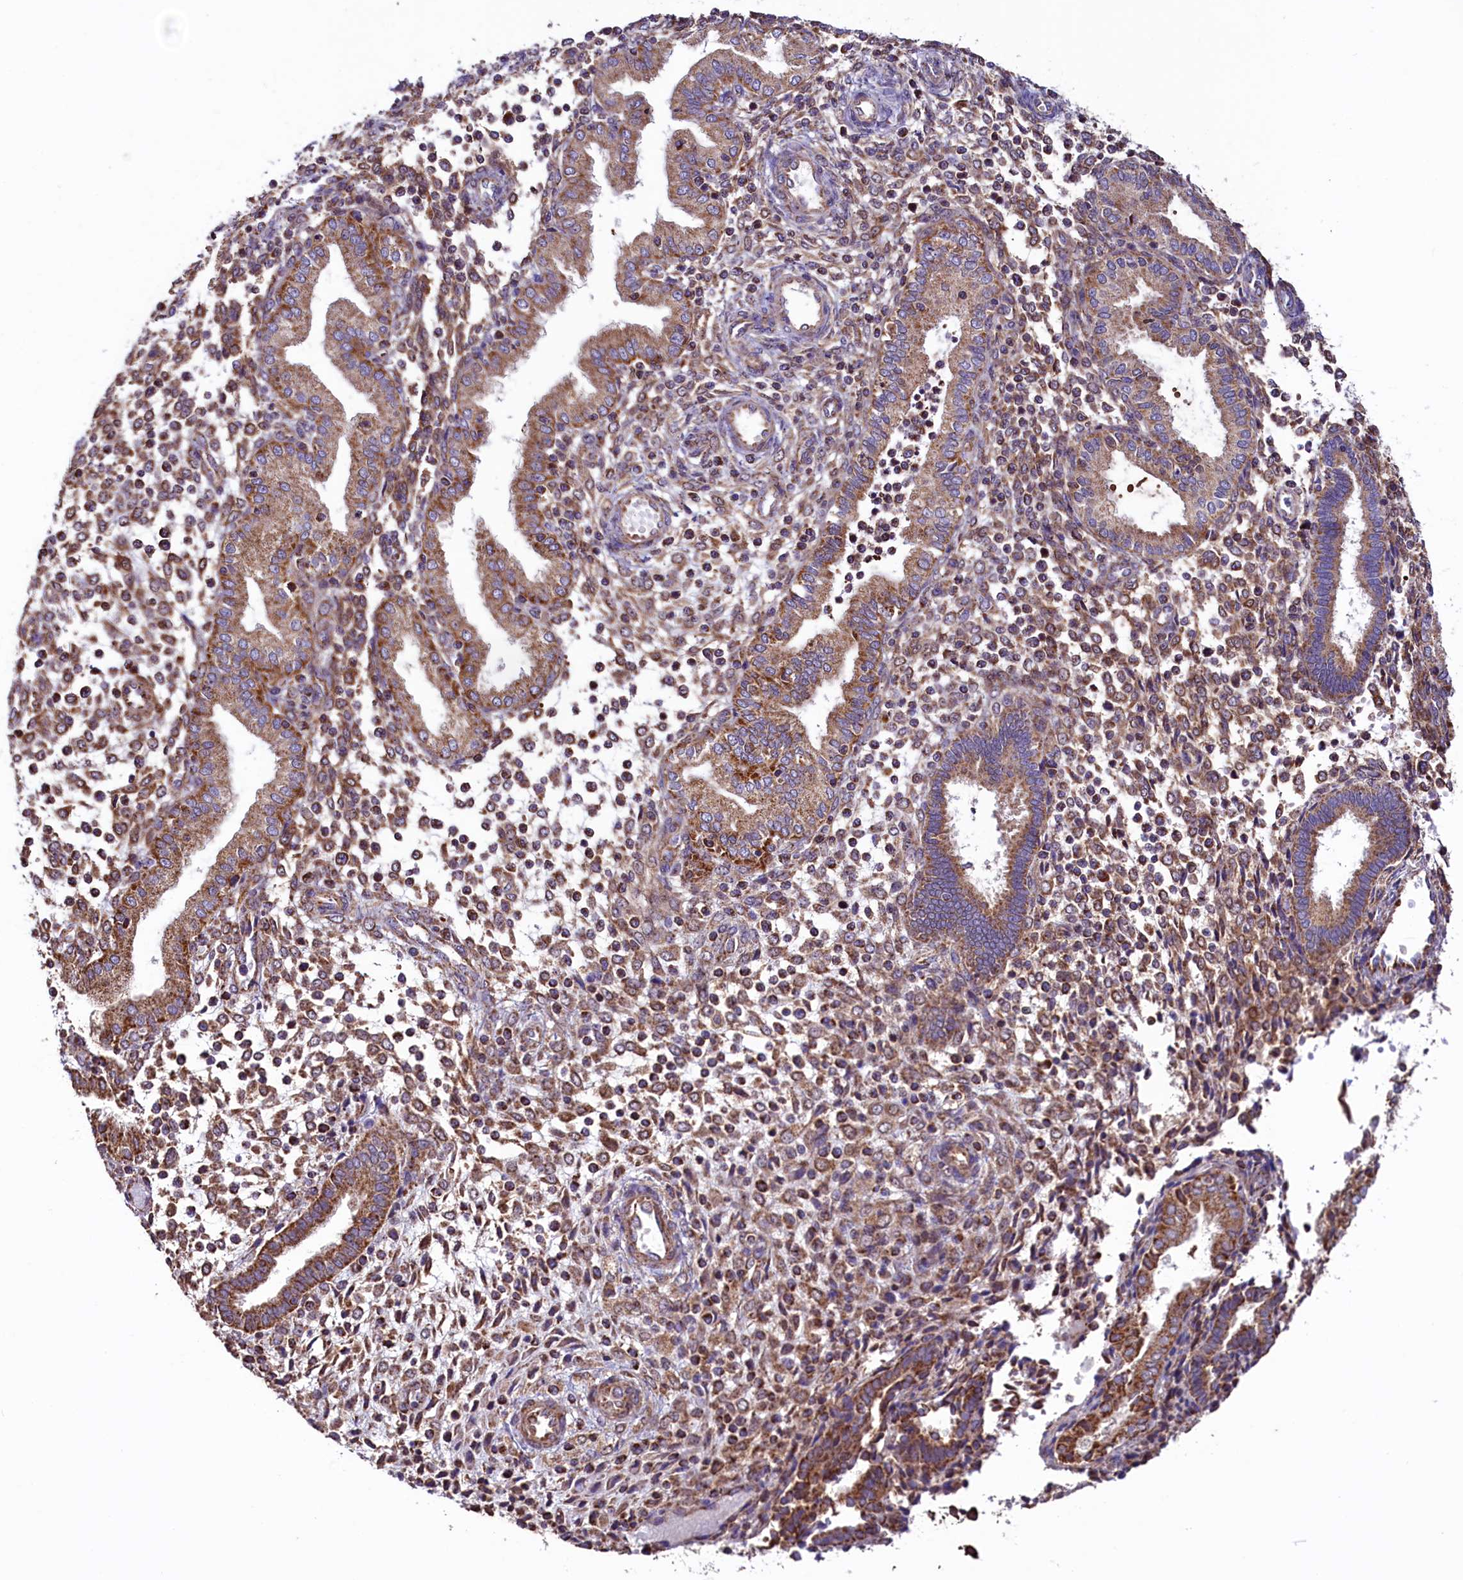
{"staining": {"intensity": "moderate", "quantity": ">75%", "location": "cytoplasmic/membranous"}, "tissue": "endometrium", "cell_type": "Cells in endometrial stroma", "image_type": "normal", "snomed": [{"axis": "morphology", "description": "Normal tissue, NOS"}, {"axis": "topography", "description": "Endometrium"}], "caption": "IHC histopathology image of benign human endometrium stained for a protein (brown), which shows medium levels of moderate cytoplasmic/membranous staining in about >75% of cells in endometrial stroma.", "gene": "STARD5", "patient": {"sex": "female", "age": 53}}